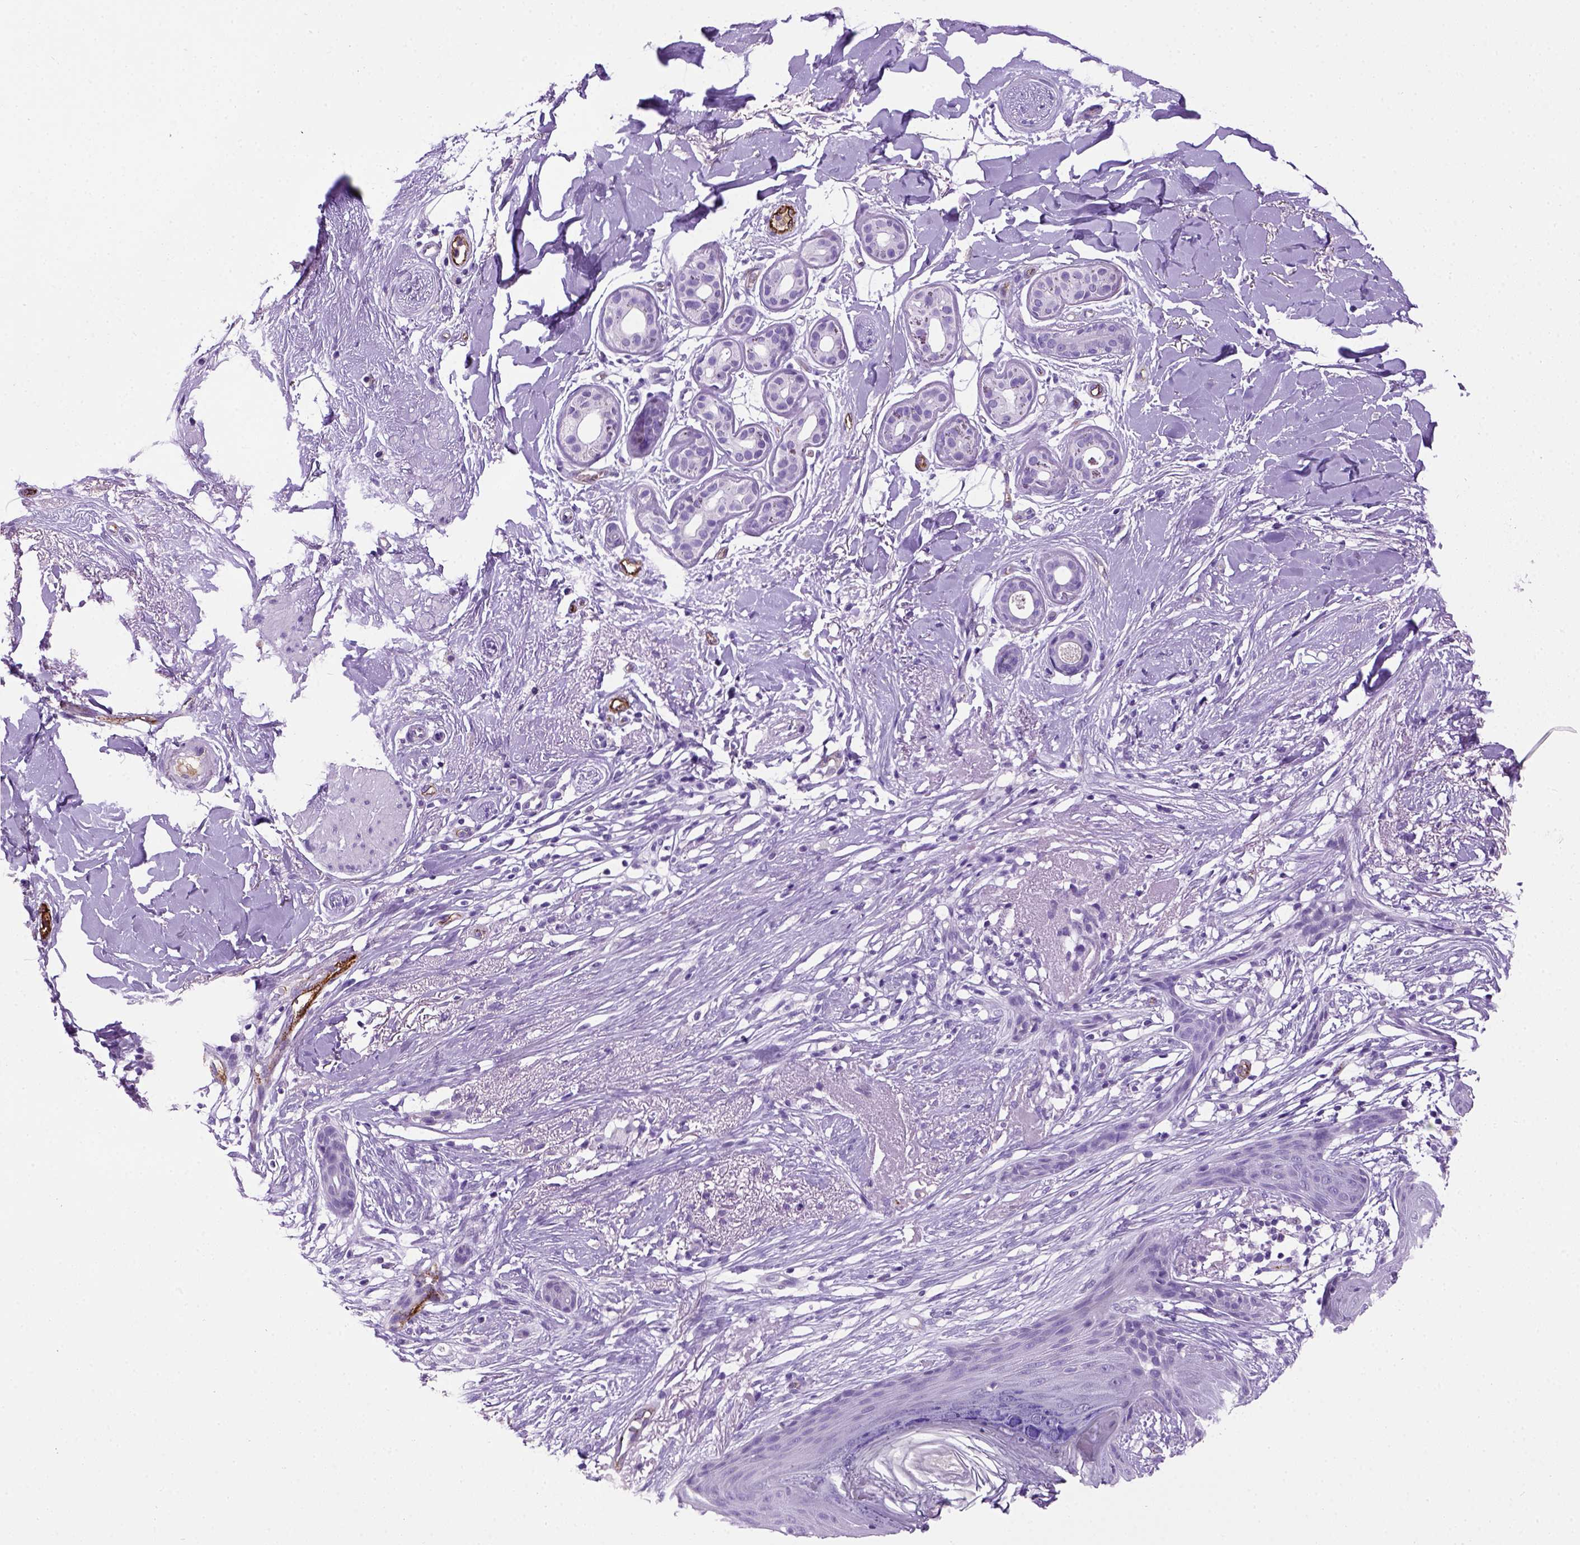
{"staining": {"intensity": "negative", "quantity": "none", "location": "none"}, "tissue": "skin cancer", "cell_type": "Tumor cells", "image_type": "cancer", "snomed": [{"axis": "morphology", "description": "Normal tissue, NOS"}, {"axis": "morphology", "description": "Basal cell carcinoma"}, {"axis": "topography", "description": "Skin"}], "caption": "Protein analysis of skin cancer (basal cell carcinoma) exhibits no significant staining in tumor cells.", "gene": "VWF", "patient": {"sex": "male", "age": 84}}